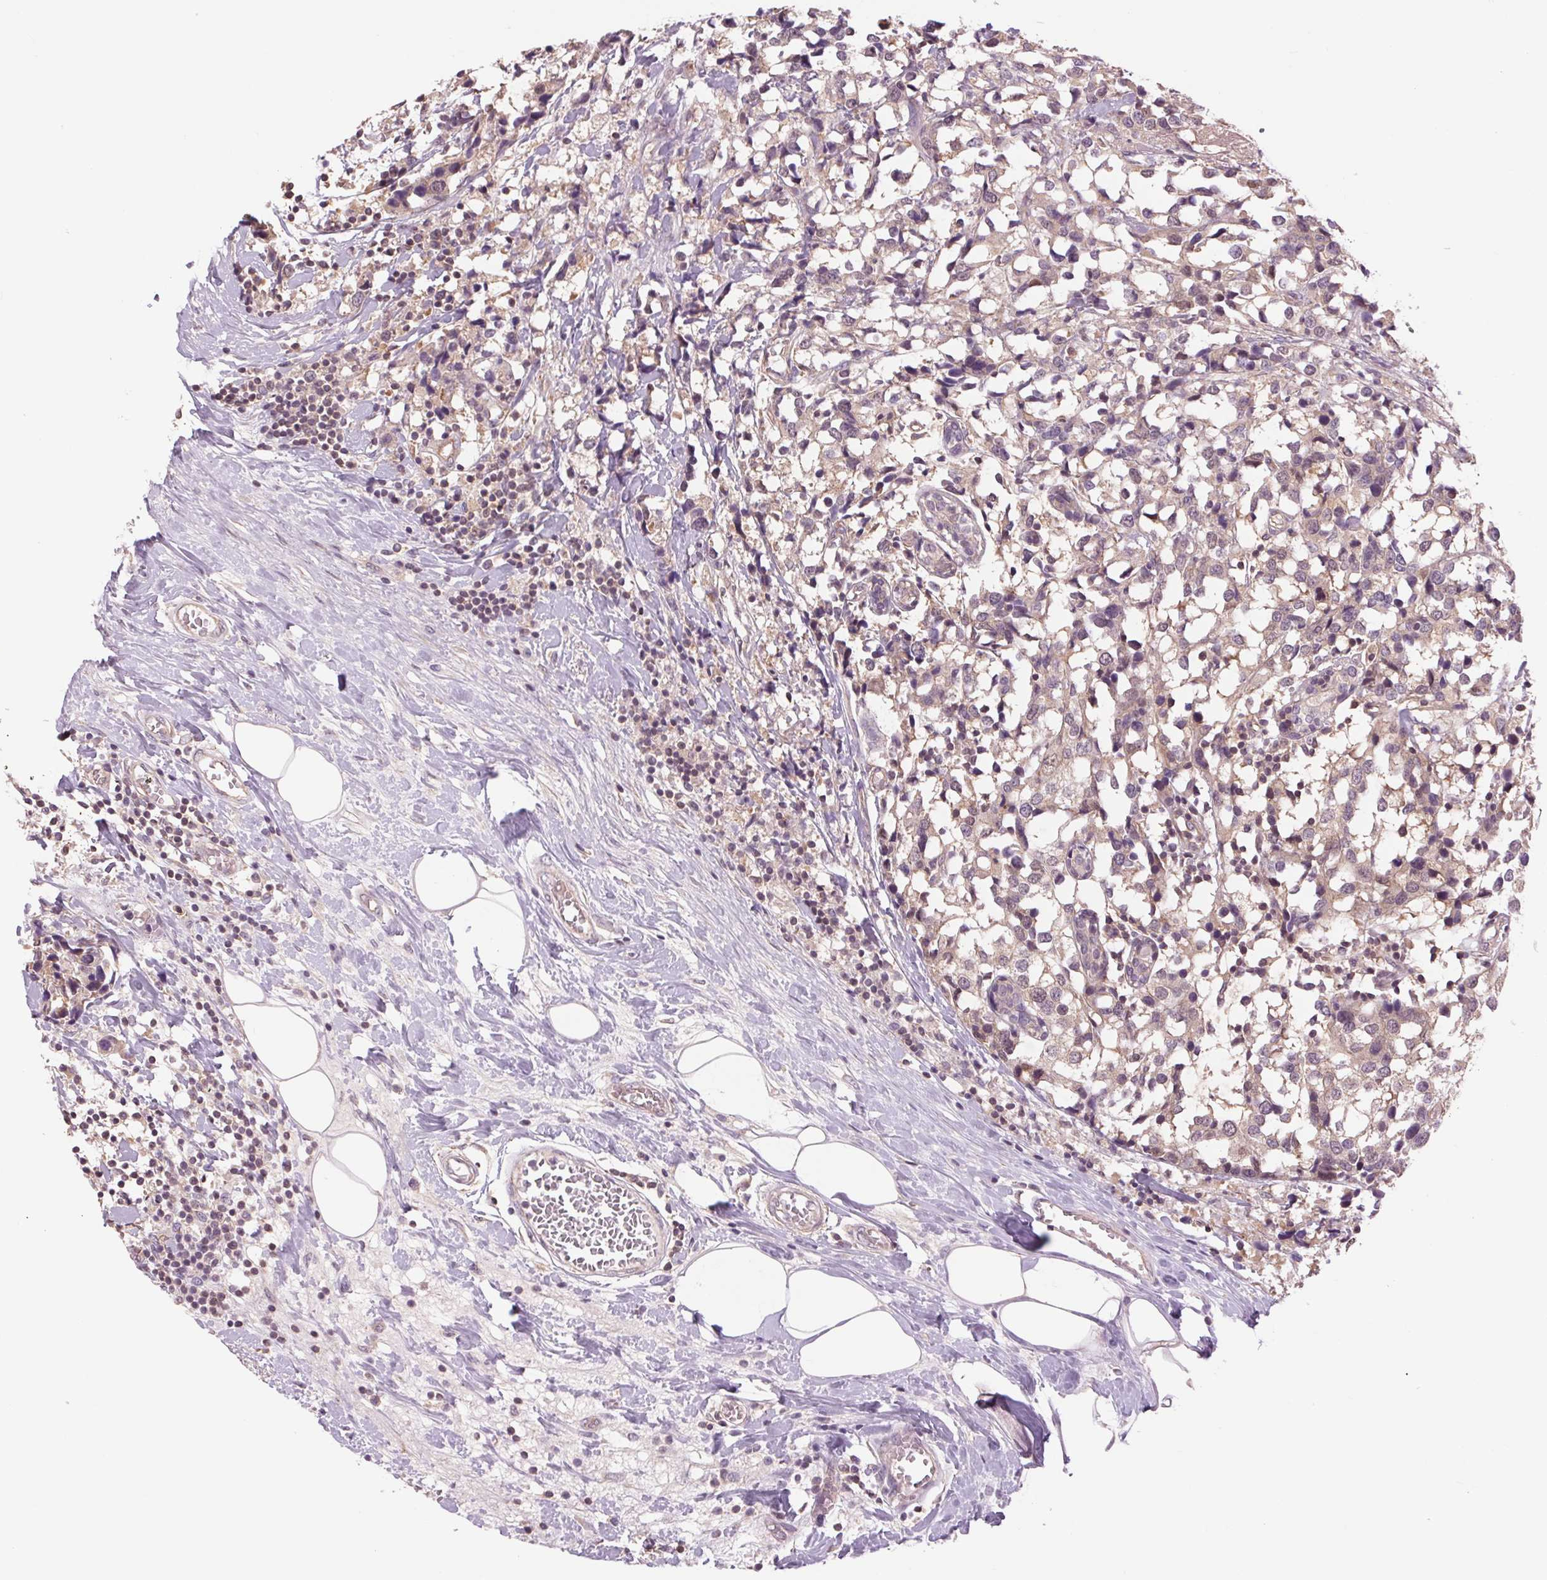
{"staining": {"intensity": "weak", "quantity": "<25%", "location": "cytoplasmic/membranous"}, "tissue": "breast cancer", "cell_type": "Tumor cells", "image_type": "cancer", "snomed": [{"axis": "morphology", "description": "Lobular carcinoma"}, {"axis": "topography", "description": "Breast"}], "caption": "This is an immunohistochemistry micrograph of human breast cancer (lobular carcinoma). There is no positivity in tumor cells.", "gene": "SH3RF2", "patient": {"sex": "female", "age": 59}}